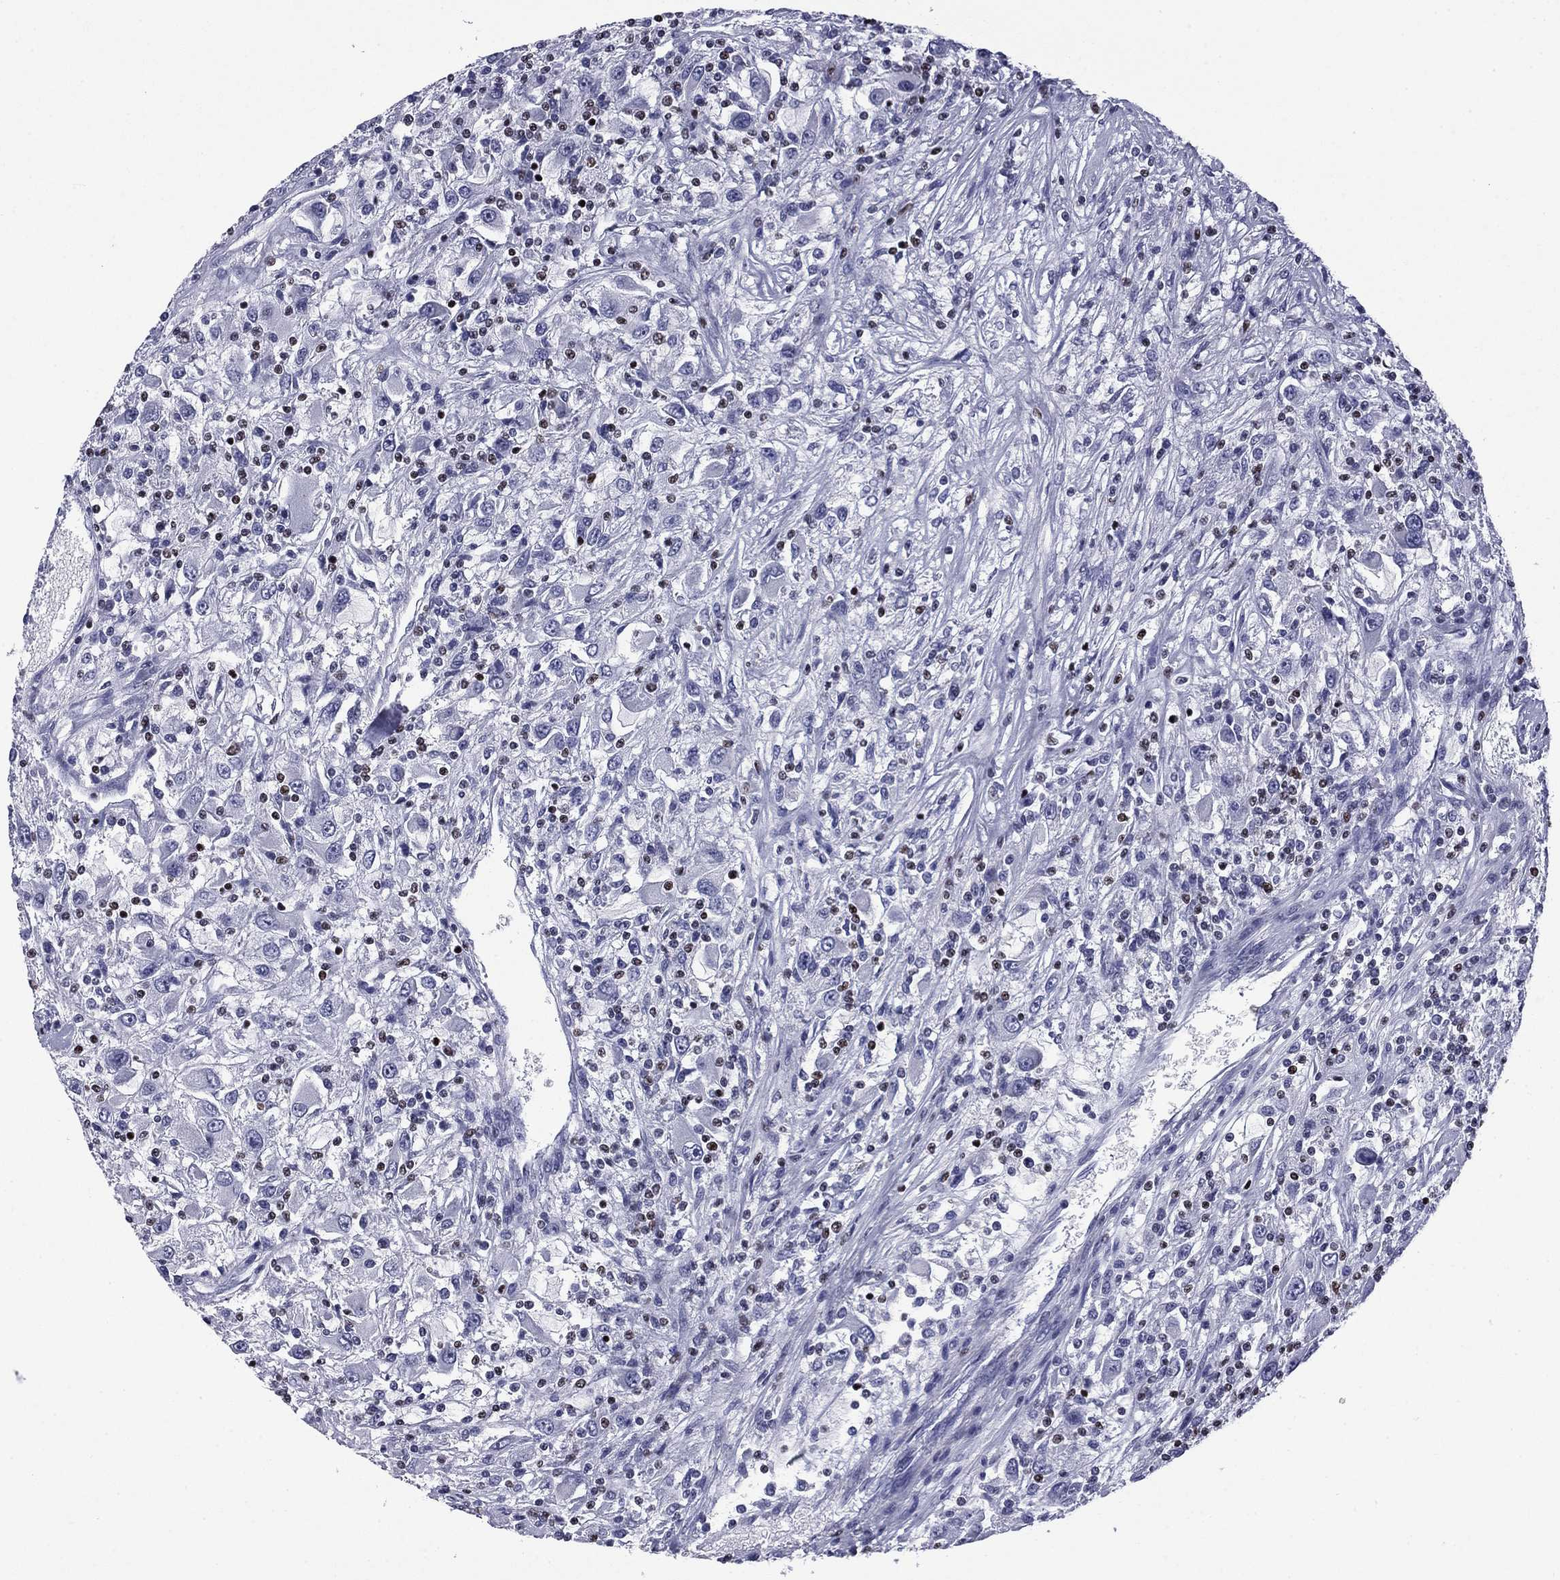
{"staining": {"intensity": "negative", "quantity": "none", "location": "none"}, "tissue": "renal cancer", "cell_type": "Tumor cells", "image_type": "cancer", "snomed": [{"axis": "morphology", "description": "Adenocarcinoma, NOS"}, {"axis": "topography", "description": "Kidney"}], "caption": "Immunohistochemistry (IHC) micrograph of neoplastic tissue: renal adenocarcinoma stained with DAB (3,3'-diaminobenzidine) displays no significant protein expression in tumor cells.", "gene": "IKZF3", "patient": {"sex": "female", "age": 67}}